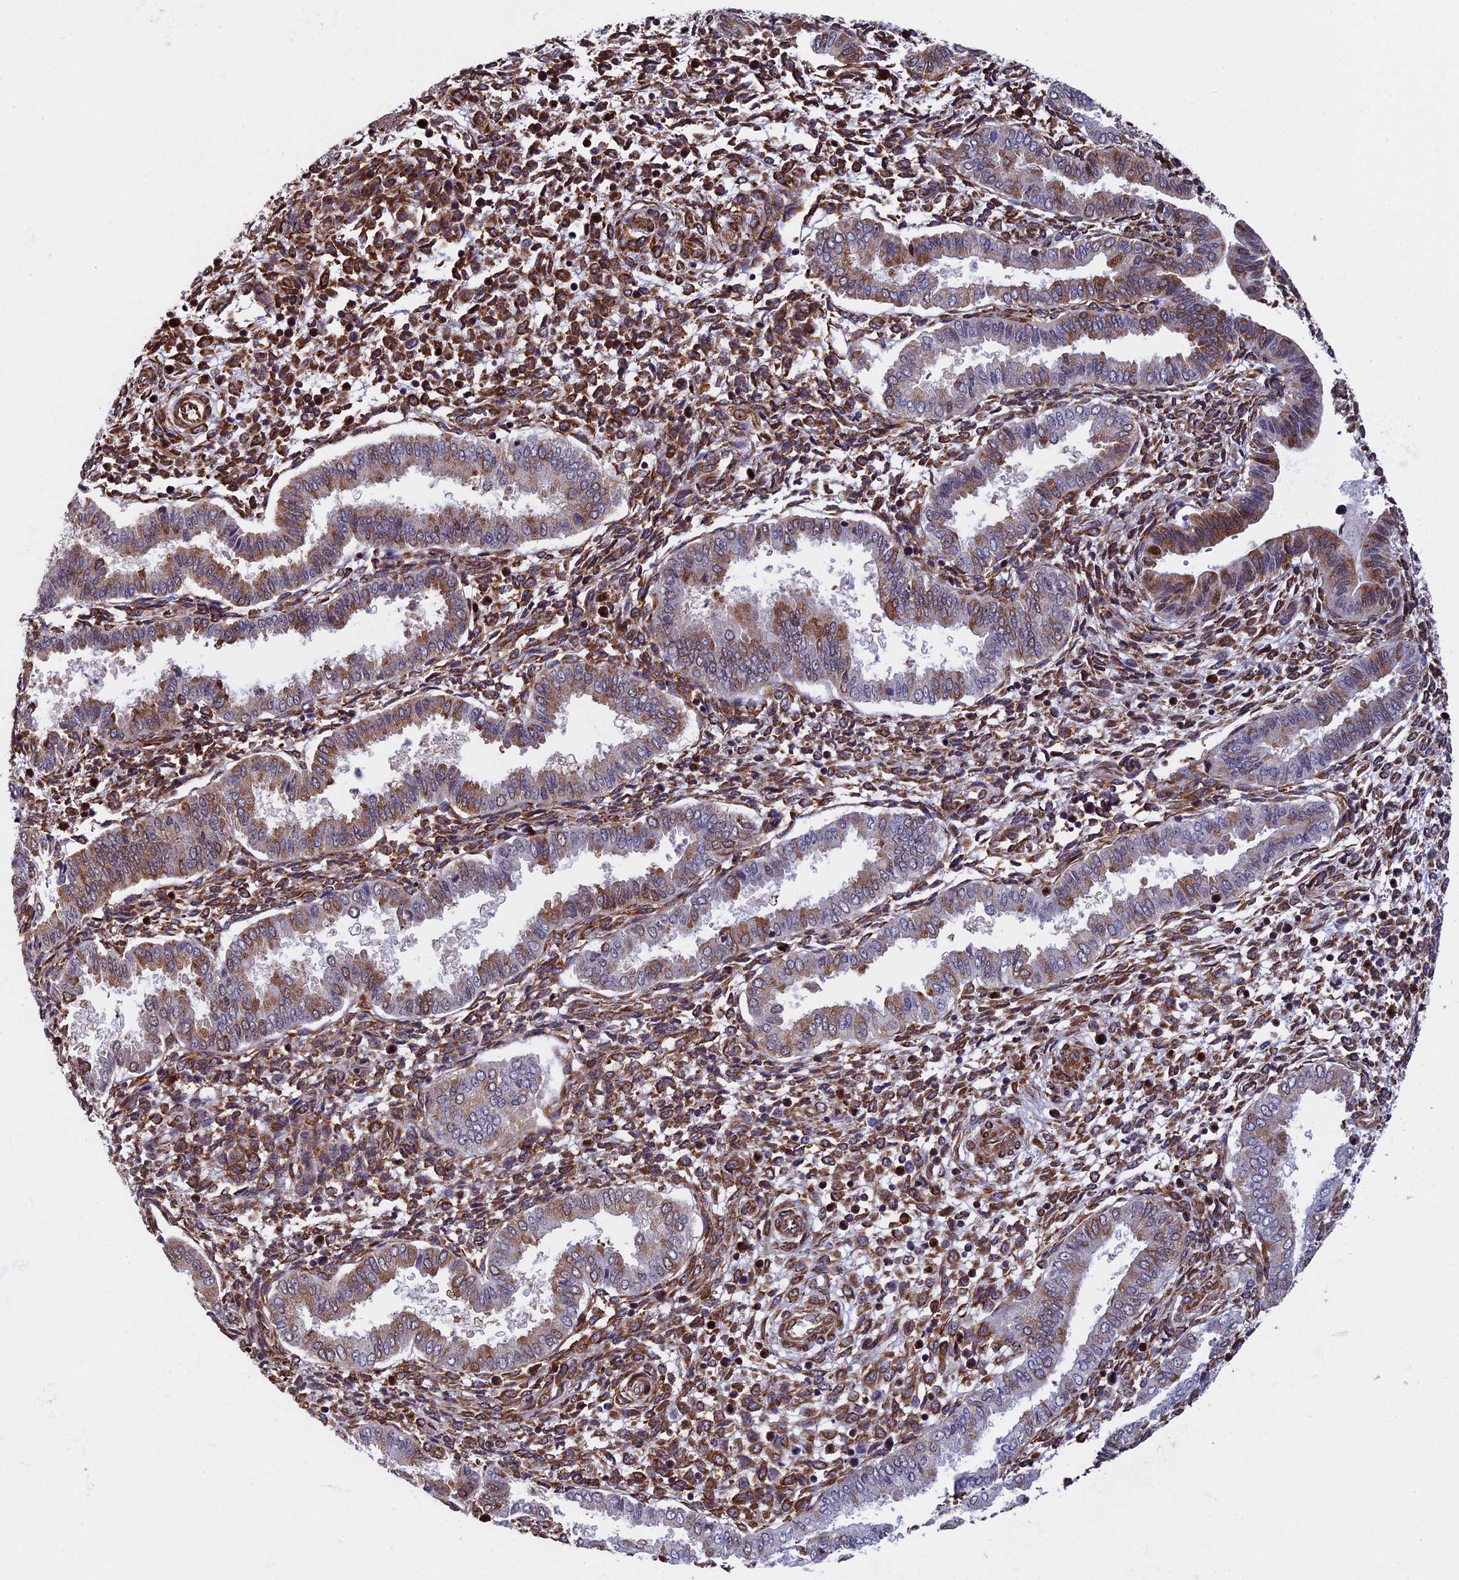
{"staining": {"intensity": "moderate", "quantity": "25%-75%", "location": "cytoplasmic/membranous"}, "tissue": "endometrium", "cell_type": "Cells in endometrial stroma", "image_type": "normal", "snomed": [{"axis": "morphology", "description": "Normal tissue, NOS"}, {"axis": "topography", "description": "Endometrium"}], "caption": "A micrograph of human endometrium stained for a protein reveals moderate cytoplasmic/membranous brown staining in cells in endometrial stroma. (DAB IHC with brightfield microscopy, high magnification).", "gene": "SLC9A5", "patient": {"sex": "female", "age": 24}}